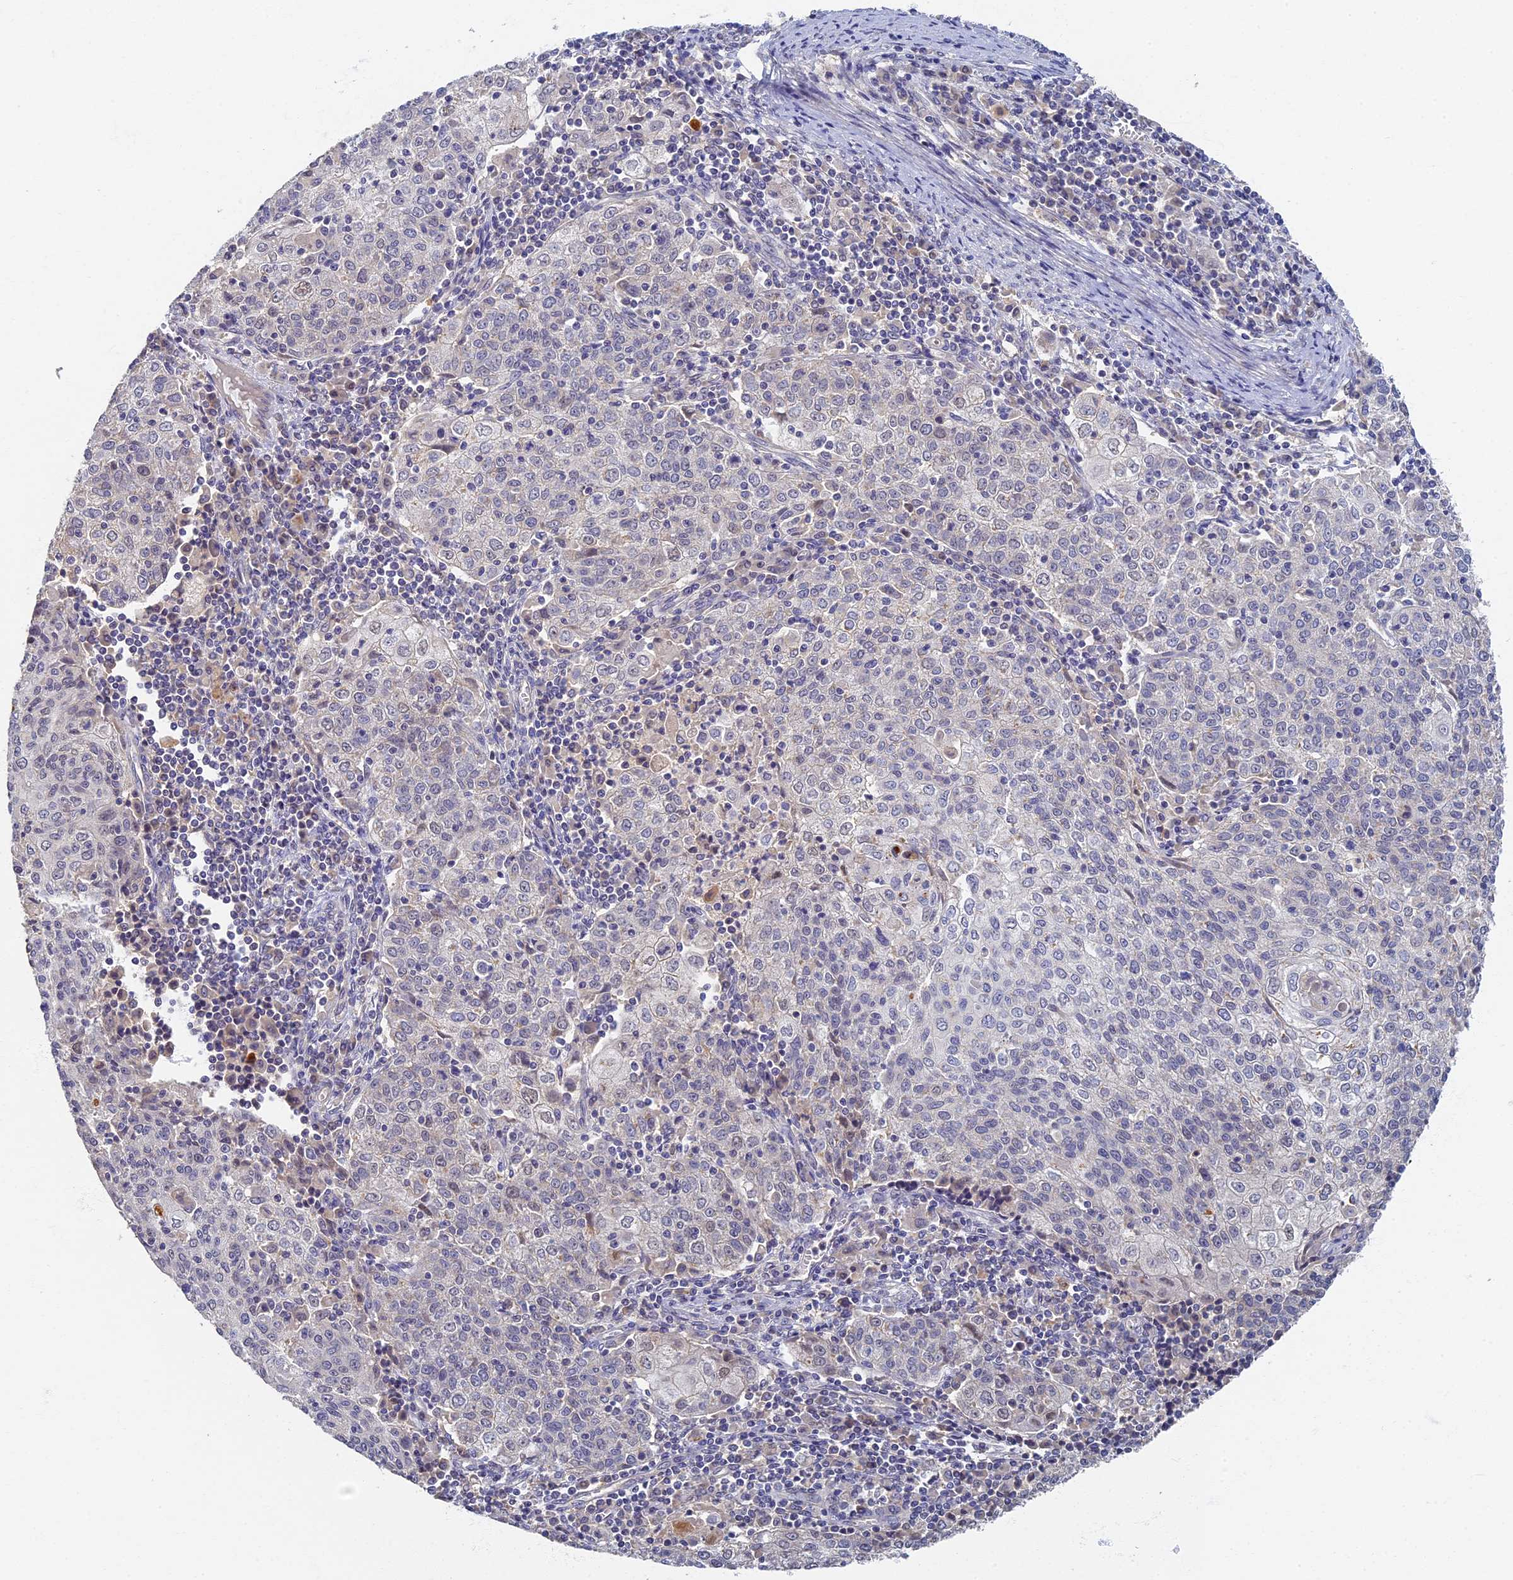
{"staining": {"intensity": "negative", "quantity": "none", "location": "none"}, "tissue": "cervical cancer", "cell_type": "Tumor cells", "image_type": "cancer", "snomed": [{"axis": "morphology", "description": "Squamous cell carcinoma, NOS"}, {"axis": "topography", "description": "Cervix"}], "caption": "An image of human cervical squamous cell carcinoma is negative for staining in tumor cells. Brightfield microscopy of immunohistochemistry (IHC) stained with DAB (3,3'-diaminobenzidine) (brown) and hematoxylin (blue), captured at high magnification.", "gene": "RSPH3", "patient": {"sex": "female", "age": 48}}